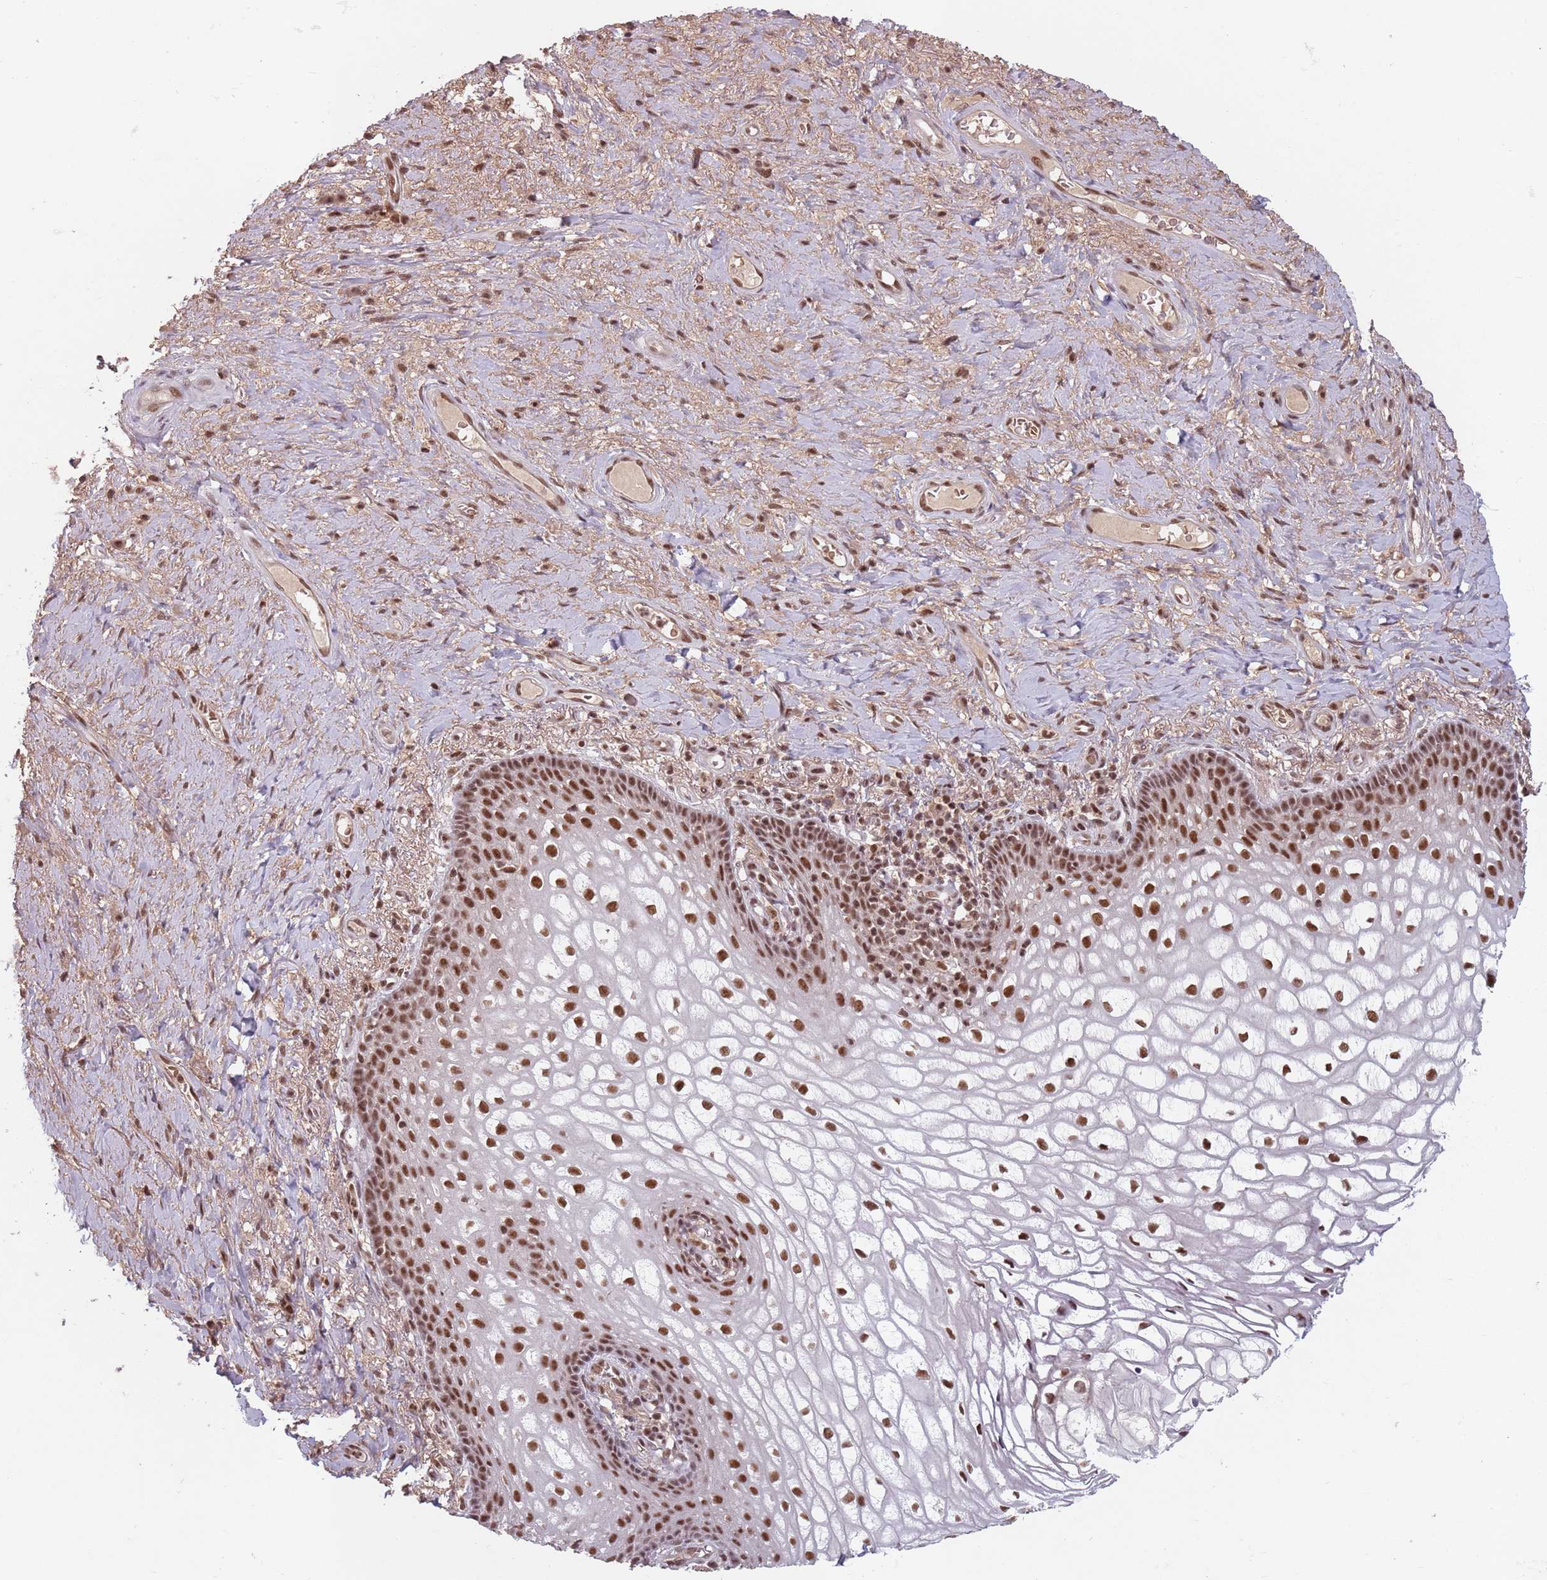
{"staining": {"intensity": "strong", "quantity": ">75%", "location": "nuclear"}, "tissue": "vagina", "cell_type": "Squamous epithelial cells", "image_type": "normal", "snomed": [{"axis": "morphology", "description": "Normal tissue, NOS"}, {"axis": "topography", "description": "Vagina"}], "caption": "The micrograph shows a brown stain indicating the presence of a protein in the nuclear of squamous epithelial cells in vagina.", "gene": "NCBP1", "patient": {"sex": "female", "age": 60}}